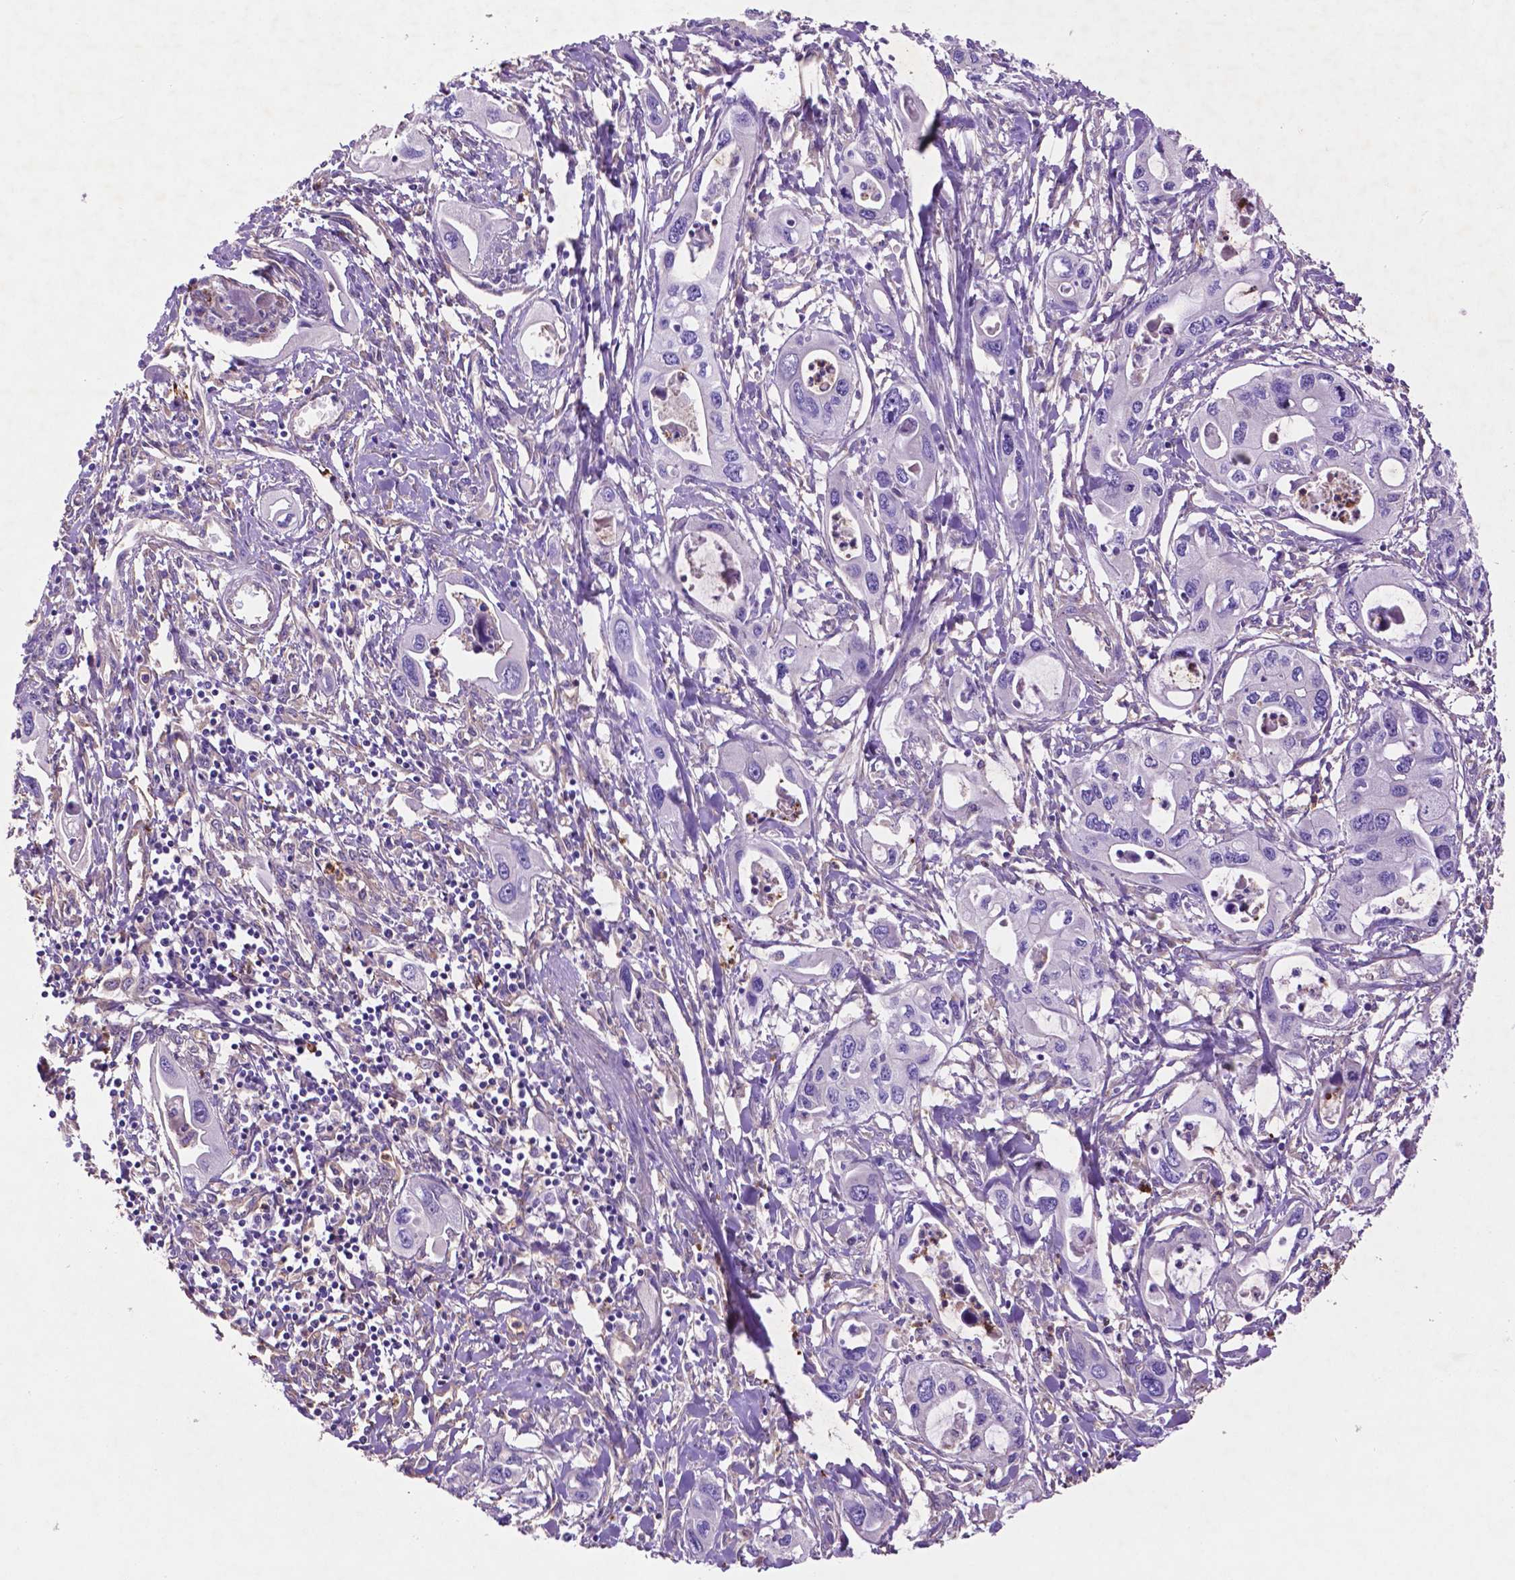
{"staining": {"intensity": "negative", "quantity": "none", "location": "none"}, "tissue": "pancreatic cancer", "cell_type": "Tumor cells", "image_type": "cancer", "snomed": [{"axis": "morphology", "description": "Adenocarcinoma, NOS"}, {"axis": "topography", "description": "Pancreas"}], "caption": "The histopathology image exhibits no staining of tumor cells in pancreatic cancer.", "gene": "GDPD5", "patient": {"sex": "male", "age": 60}}